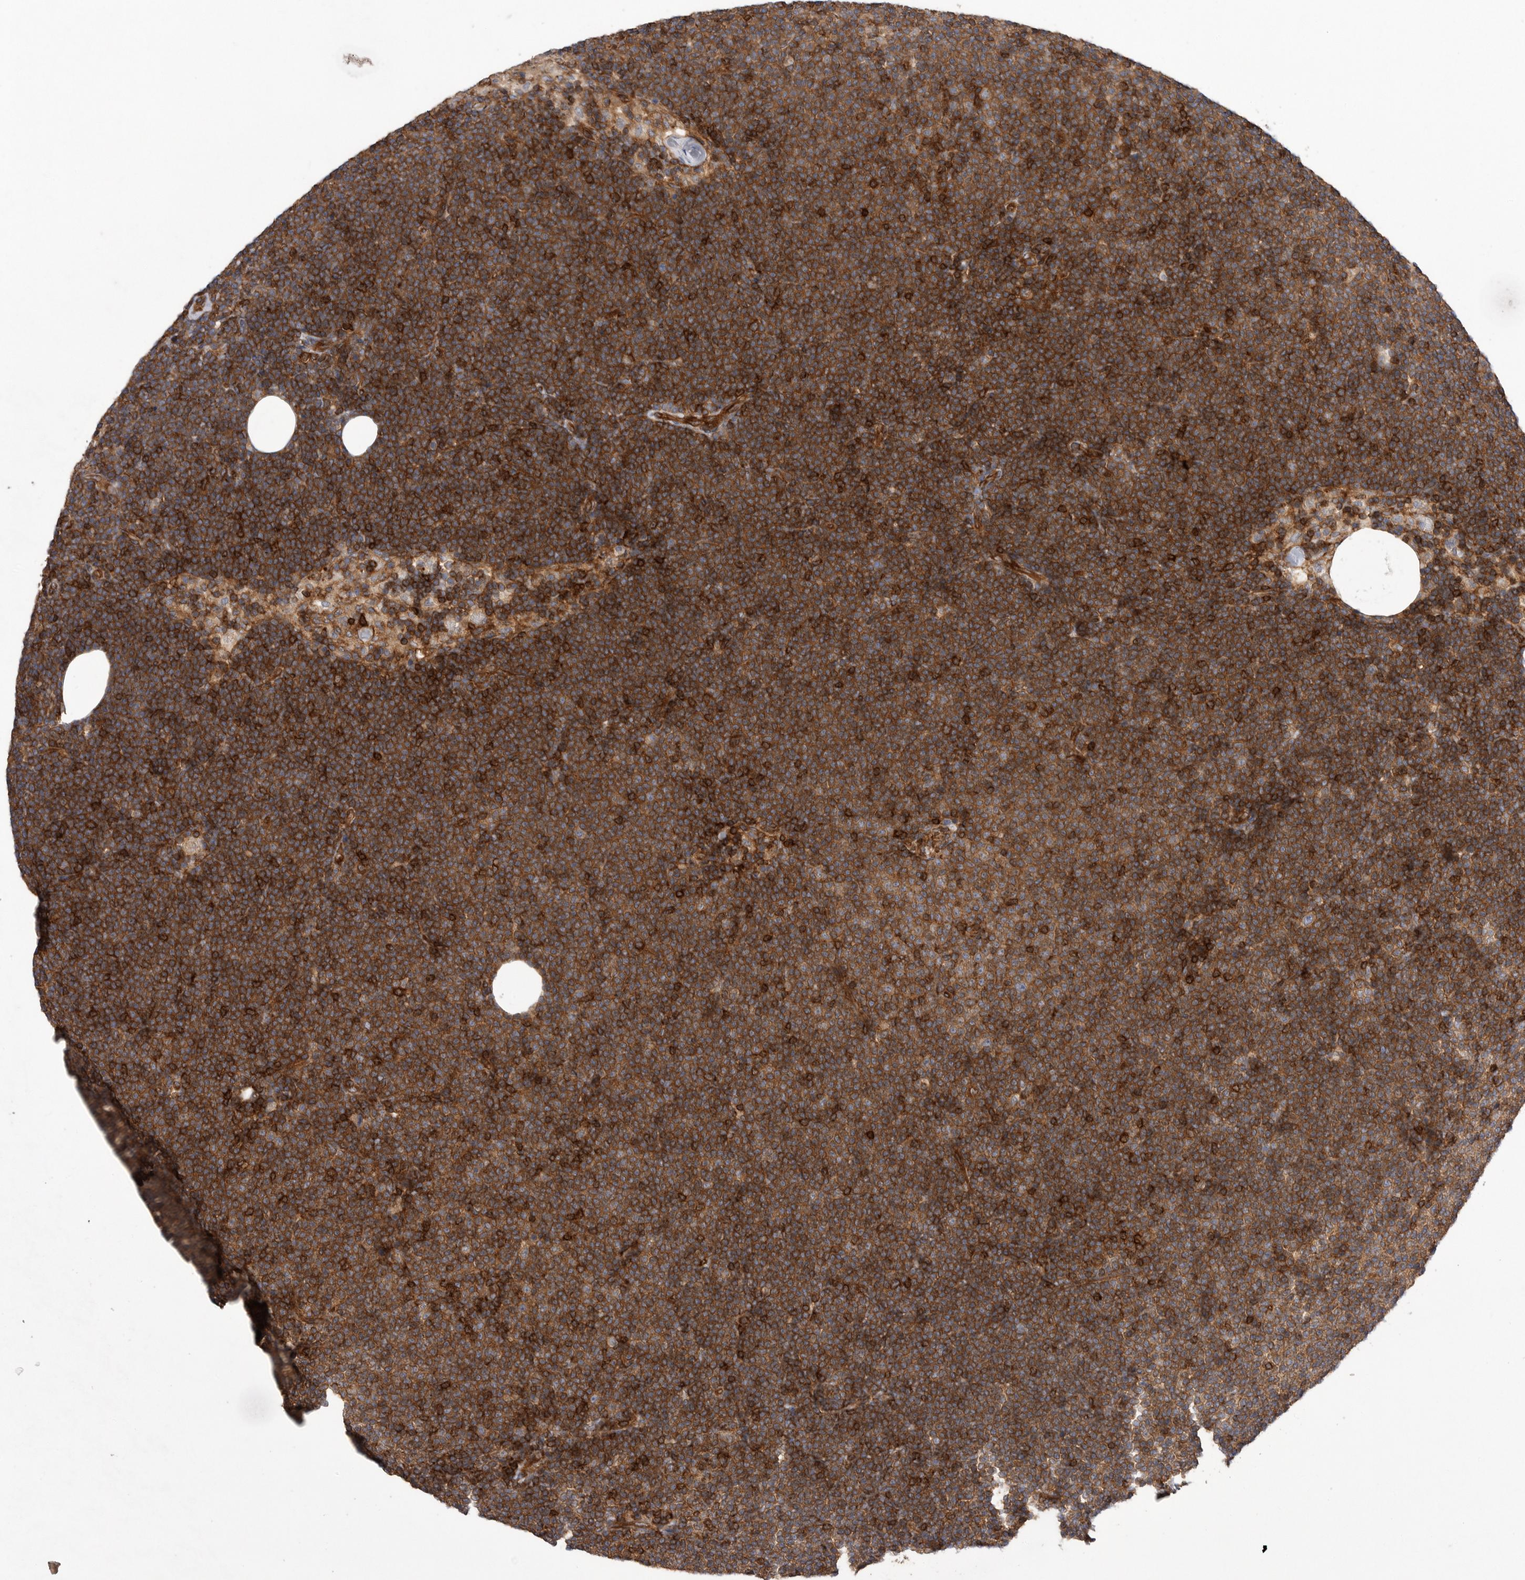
{"staining": {"intensity": "strong", "quantity": ">75%", "location": "cytoplasmic/membranous"}, "tissue": "lymphoma", "cell_type": "Tumor cells", "image_type": "cancer", "snomed": [{"axis": "morphology", "description": "Malignant lymphoma, non-Hodgkin's type, Low grade"}, {"axis": "topography", "description": "Lymph node"}], "caption": "This is a histology image of immunohistochemistry staining of malignant lymphoma, non-Hodgkin's type (low-grade), which shows strong staining in the cytoplasmic/membranous of tumor cells.", "gene": "PRKCH", "patient": {"sex": "female", "age": 53}}